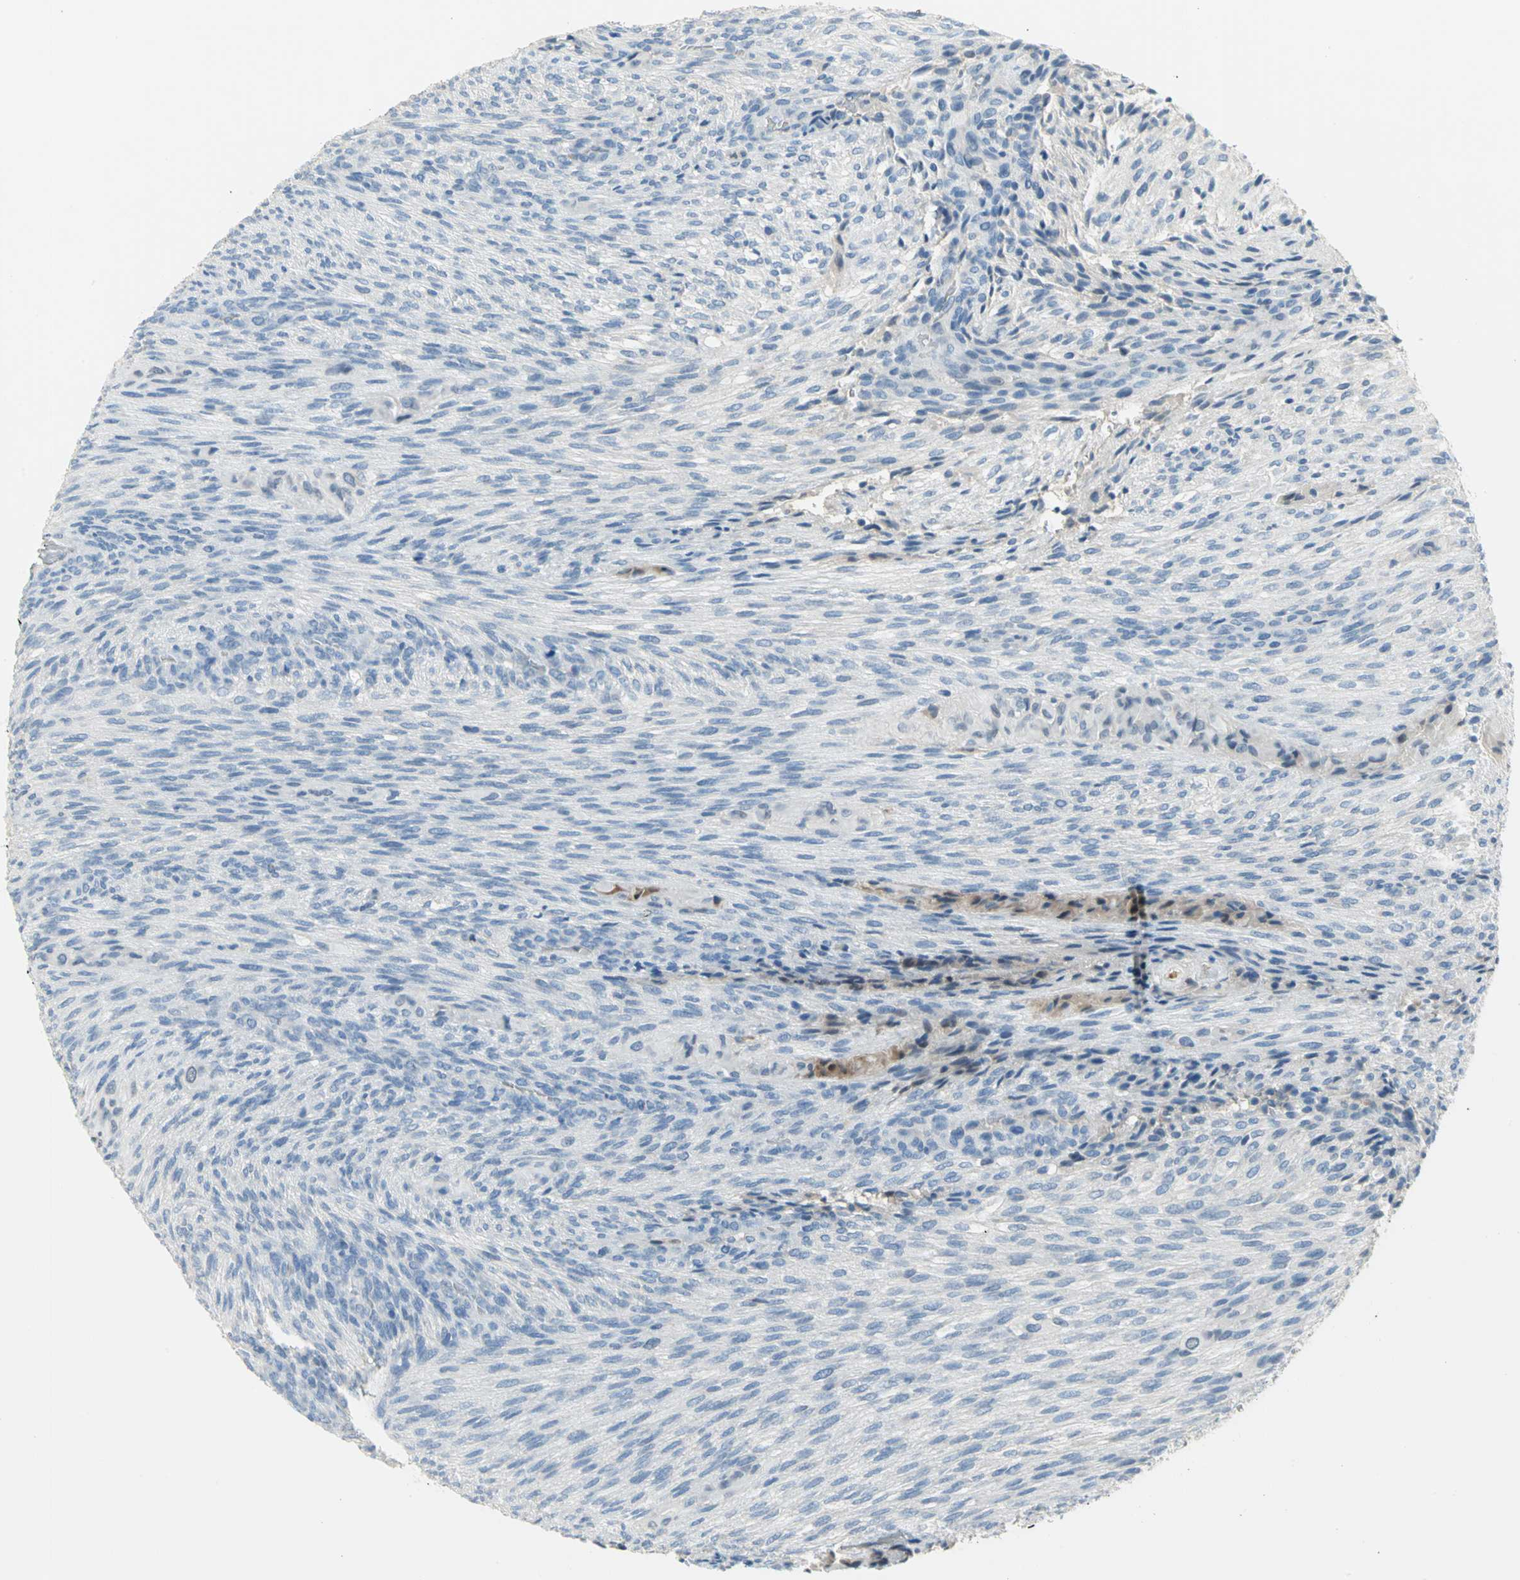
{"staining": {"intensity": "negative", "quantity": "none", "location": "none"}, "tissue": "glioma", "cell_type": "Tumor cells", "image_type": "cancer", "snomed": [{"axis": "morphology", "description": "Glioma, malignant, High grade"}, {"axis": "topography", "description": "Cerebral cortex"}], "caption": "Micrograph shows no significant protein expression in tumor cells of malignant high-grade glioma. Brightfield microscopy of immunohistochemistry (IHC) stained with DAB (3,3'-diaminobenzidine) (brown) and hematoxylin (blue), captured at high magnification.", "gene": "ZIC1", "patient": {"sex": "female", "age": 55}}